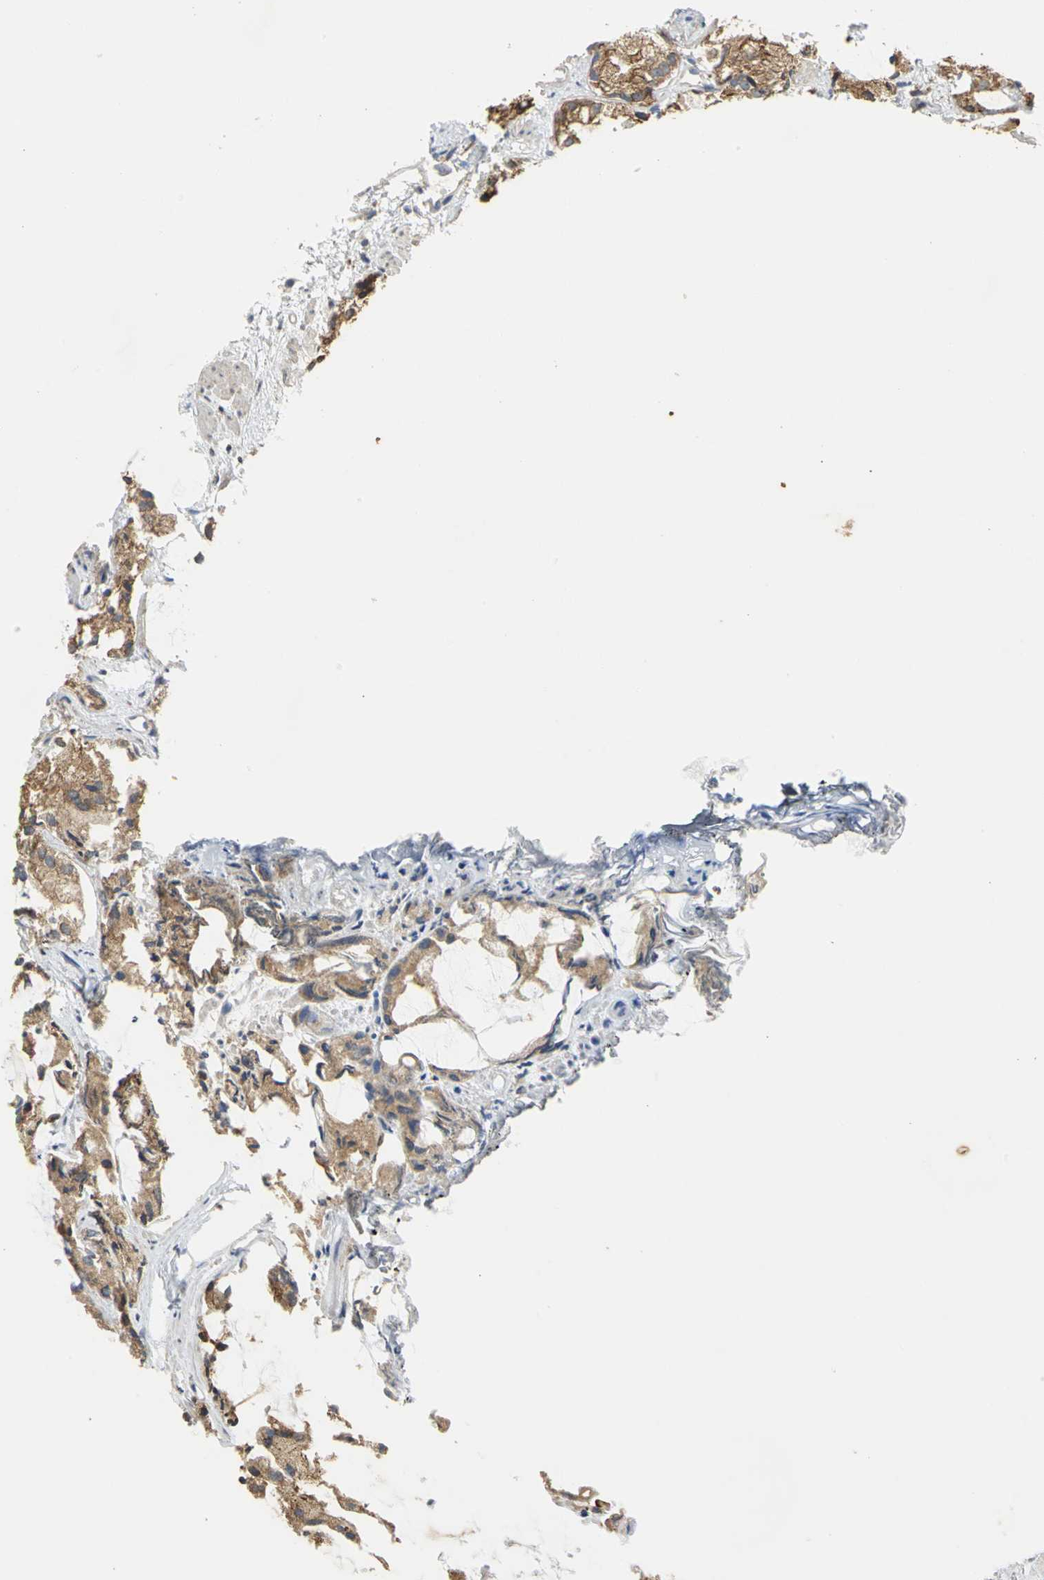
{"staining": {"intensity": "moderate", "quantity": ">75%", "location": "cytoplasmic/membranous"}, "tissue": "prostate cancer", "cell_type": "Tumor cells", "image_type": "cancer", "snomed": [{"axis": "morphology", "description": "Adenocarcinoma, High grade"}, {"axis": "topography", "description": "Prostate"}], "caption": "This photomicrograph shows IHC staining of prostate cancer (high-grade adenocarcinoma), with medium moderate cytoplasmic/membranous expression in approximately >75% of tumor cells.", "gene": "SDF2L1", "patient": {"sex": "male", "age": 85}}